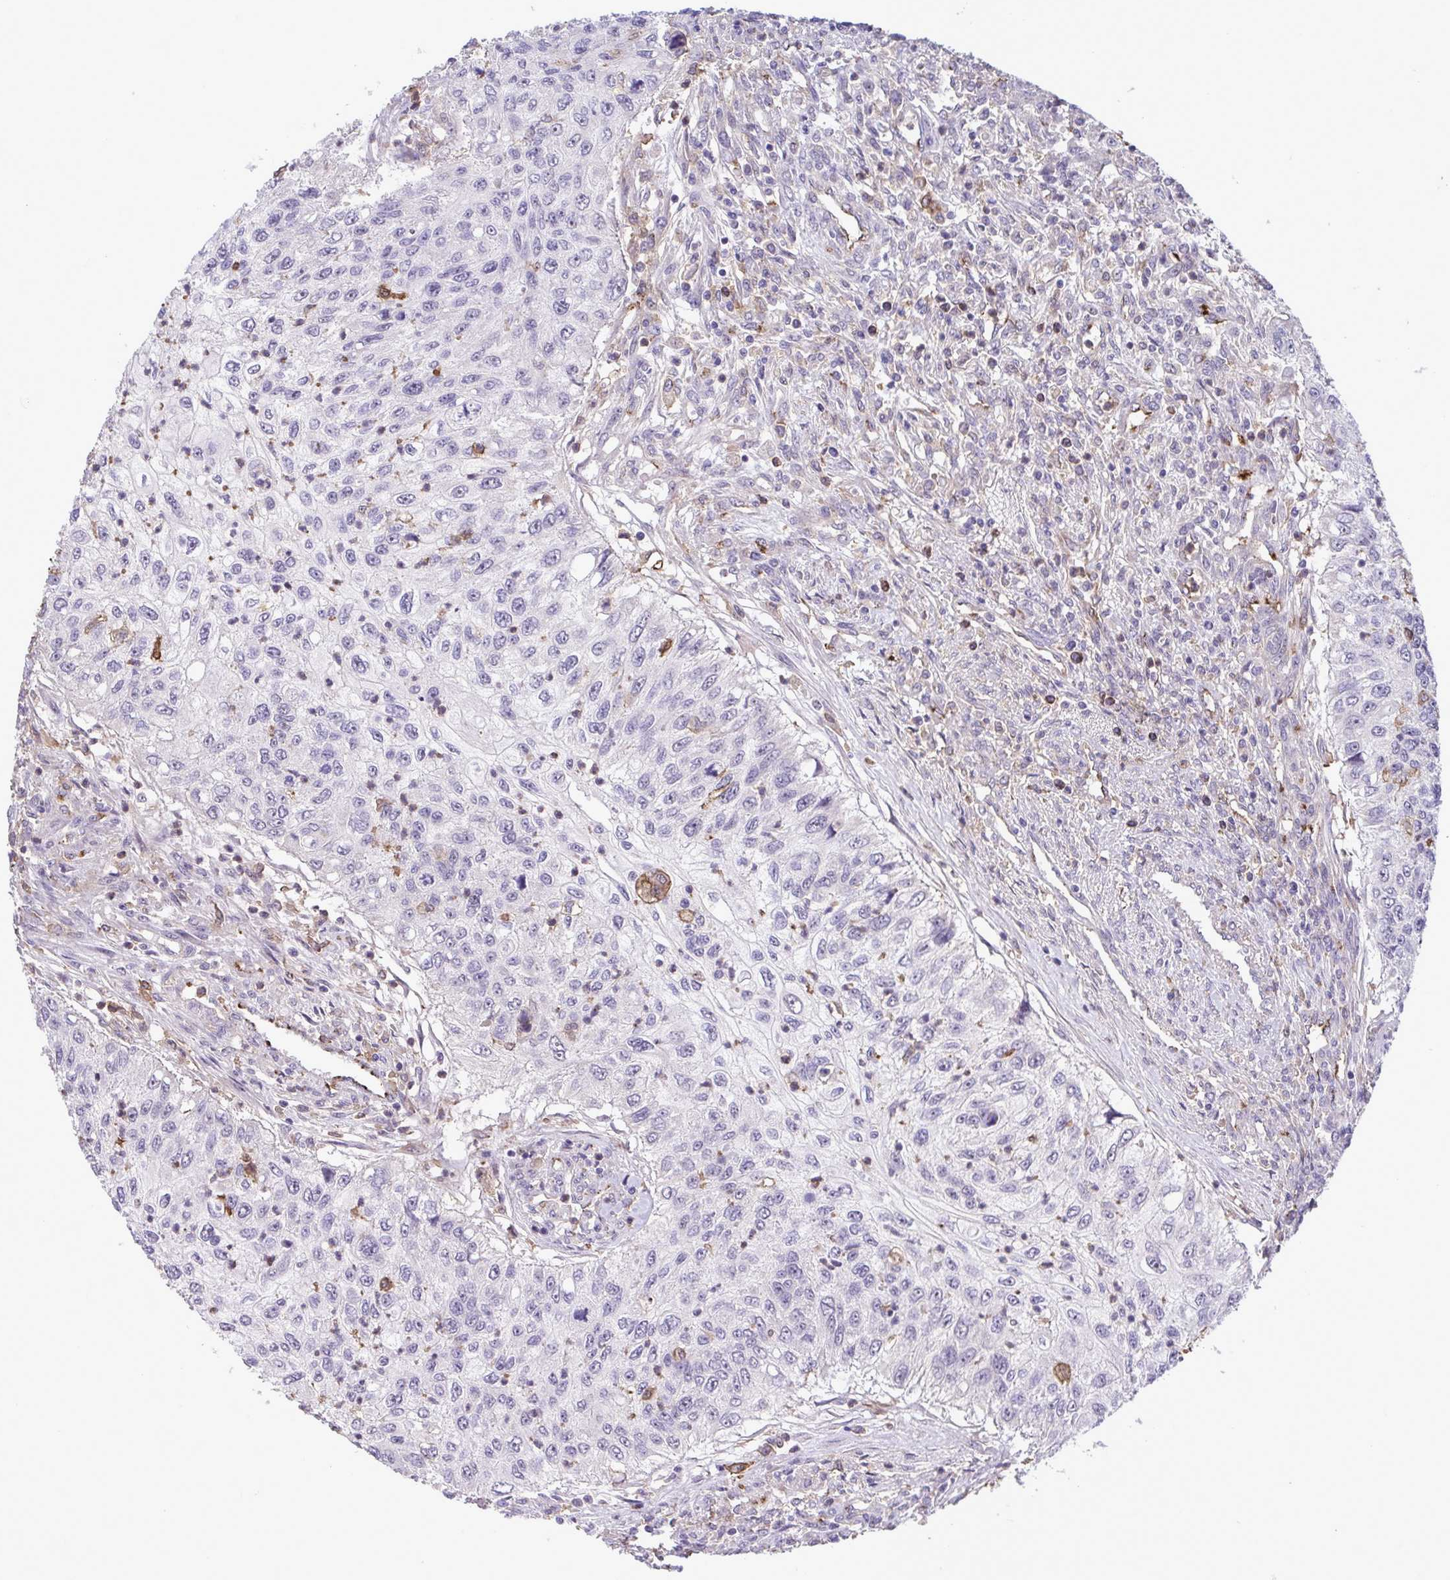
{"staining": {"intensity": "negative", "quantity": "none", "location": "none"}, "tissue": "urothelial cancer", "cell_type": "Tumor cells", "image_type": "cancer", "snomed": [{"axis": "morphology", "description": "Urothelial carcinoma, High grade"}, {"axis": "topography", "description": "Urinary bladder"}], "caption": "There is no significant staining in tumor cells of urothelial cancer.", "gene": "CD101", "patient": {"sex": "female", "age": 60}}